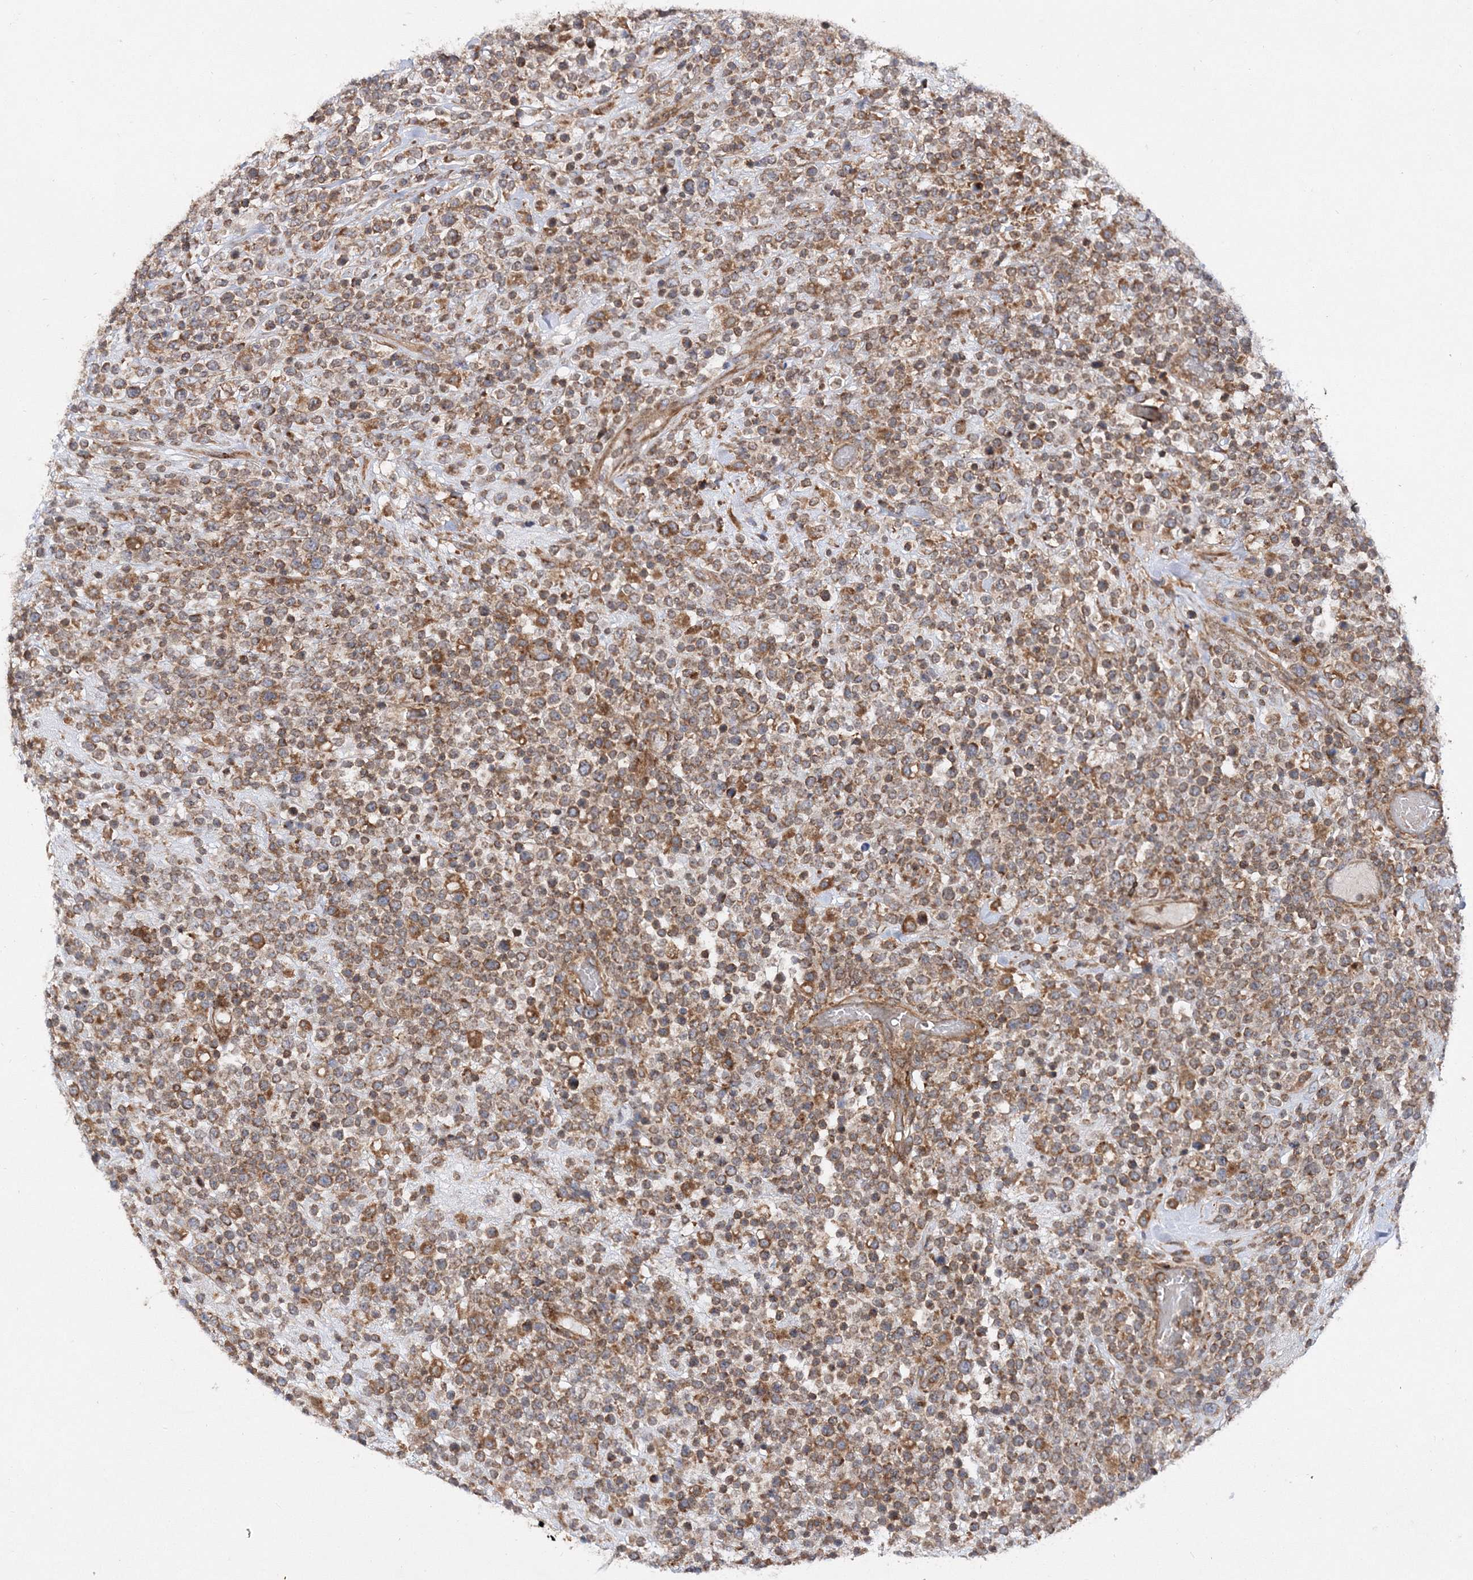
{"staining": {"intensity": "moderate", "quantity": "25%-75%", "location": "cytoplasmic/membranous"}, "tissue": "lymphoma", "cell_type": "Tumor cells", "image_type": "cancer", "snomed": [{"axis": "morphology", "description": "Malignant lymphoma, non-Hodgkin's type, High grade"}, {"axis": "topography", "description": "Colon"}], "caption": "IHC image of neoplastic tissue: malignant lymphoma, non-Hodgkin's type (high-grade) stained using immunohistochemistry (IHC) demonstrates medium levels of moderate protein expression localized specifically in the cytoplasmic/membranous of tumor cells, appearing as a cytoplasmic/membranous brown color.", "gene": "DNAJC13", "patient": {"sex": "female", "age": 53}}